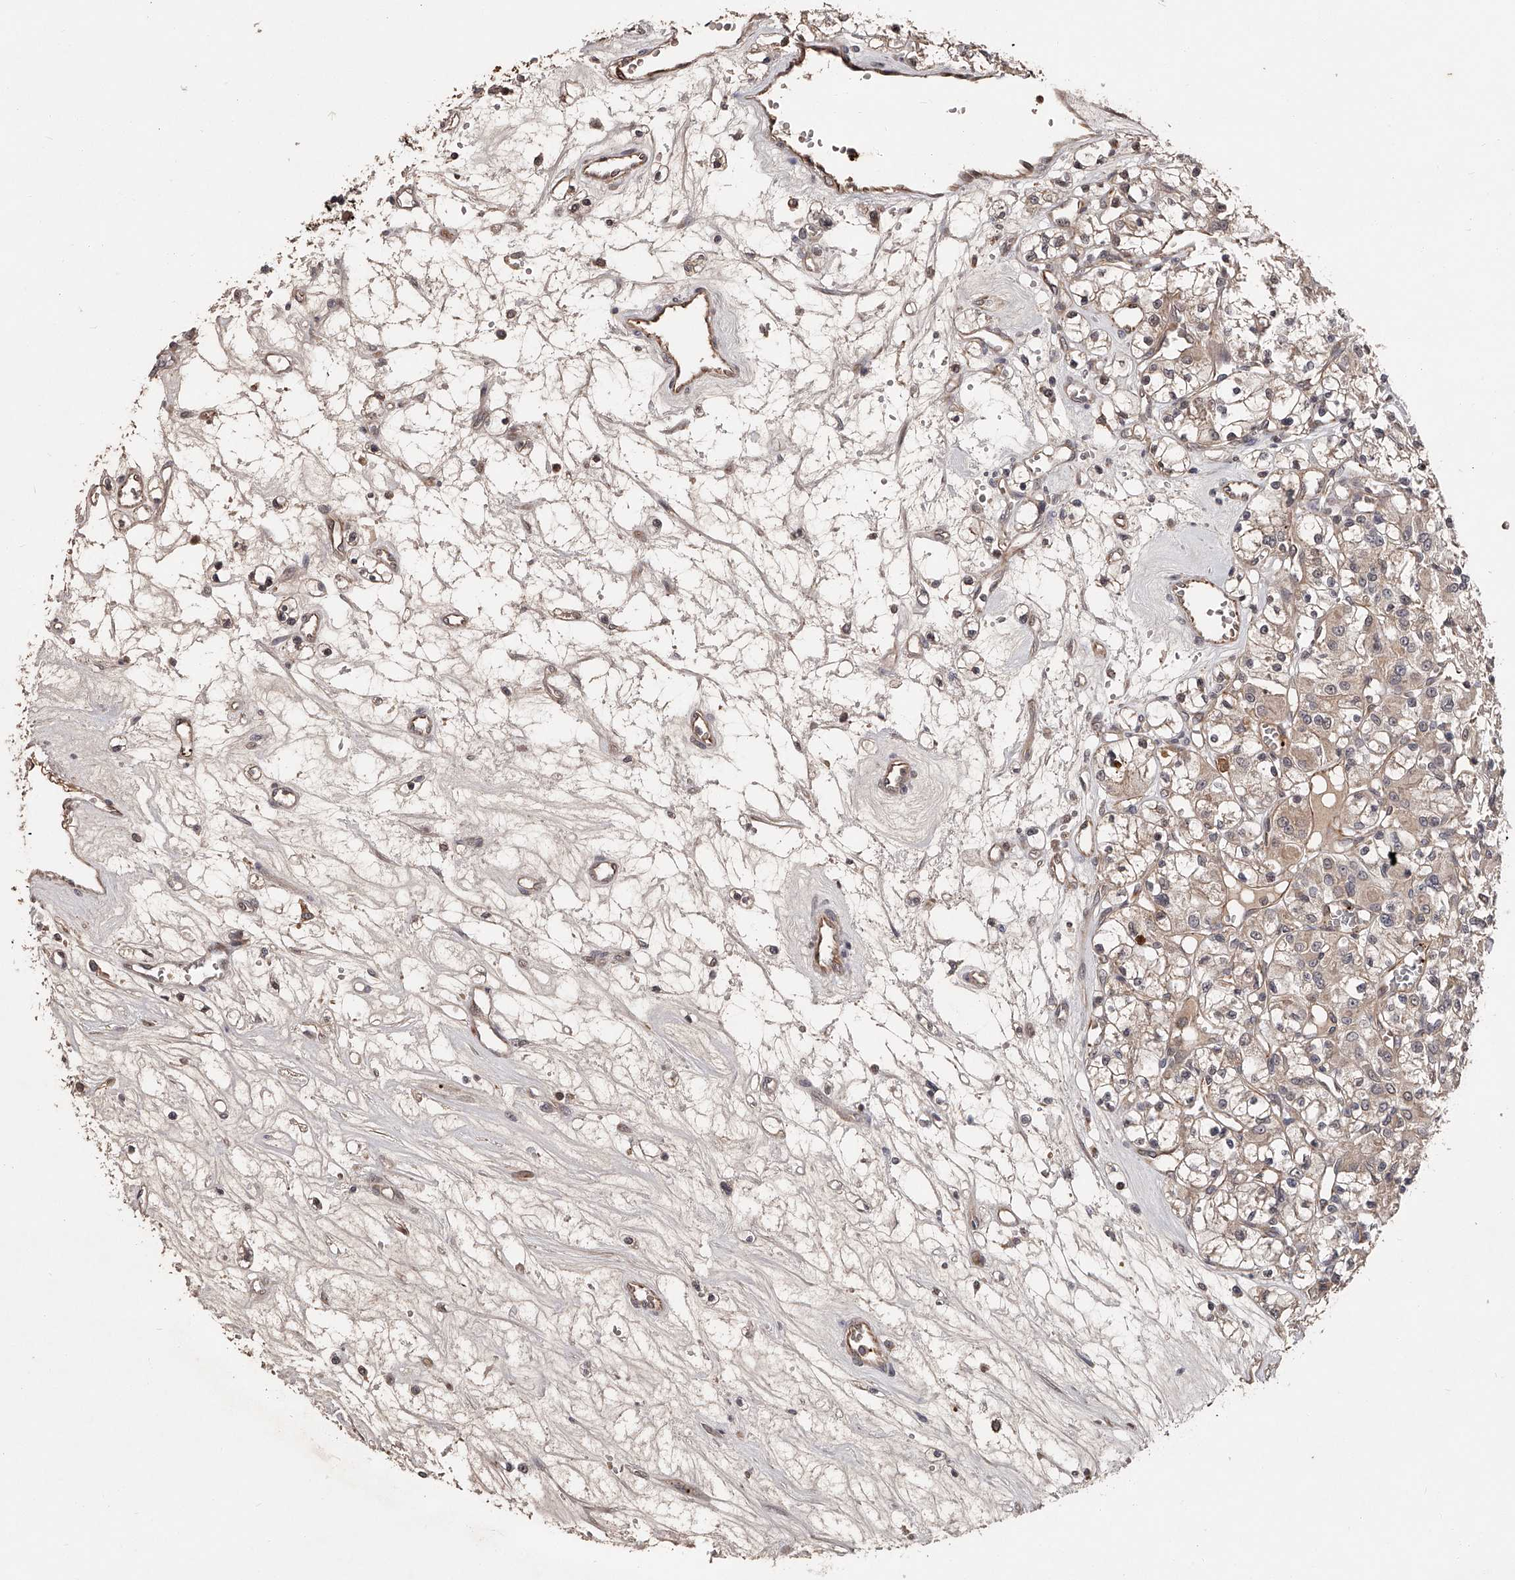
{"staining": {"intensity": "weak", "quantity": ">75%", "location": "cytoplasmic/membranous"}, "tissue": "renal cancer", "cell_type": "Tumor cells", "image_type": "cancer", "snomed": [{"axis": "morphology", "description": "Adenocarcinoma, NOS"}, {"axis": "topography", "description": "Kidney"}], "caption": "A high-resolution micrograph shows immunohistochemistry (IHC) staining of renal cancer (adenocarcinoma), which reveals weak cytoplasmic/membranous staining in approximately >75% of tumor cells. (Brightfield microscopy of DAB IHC at high magnification).", "gene": "URGCP", "patient": {"sex": "female", "age": 59}}